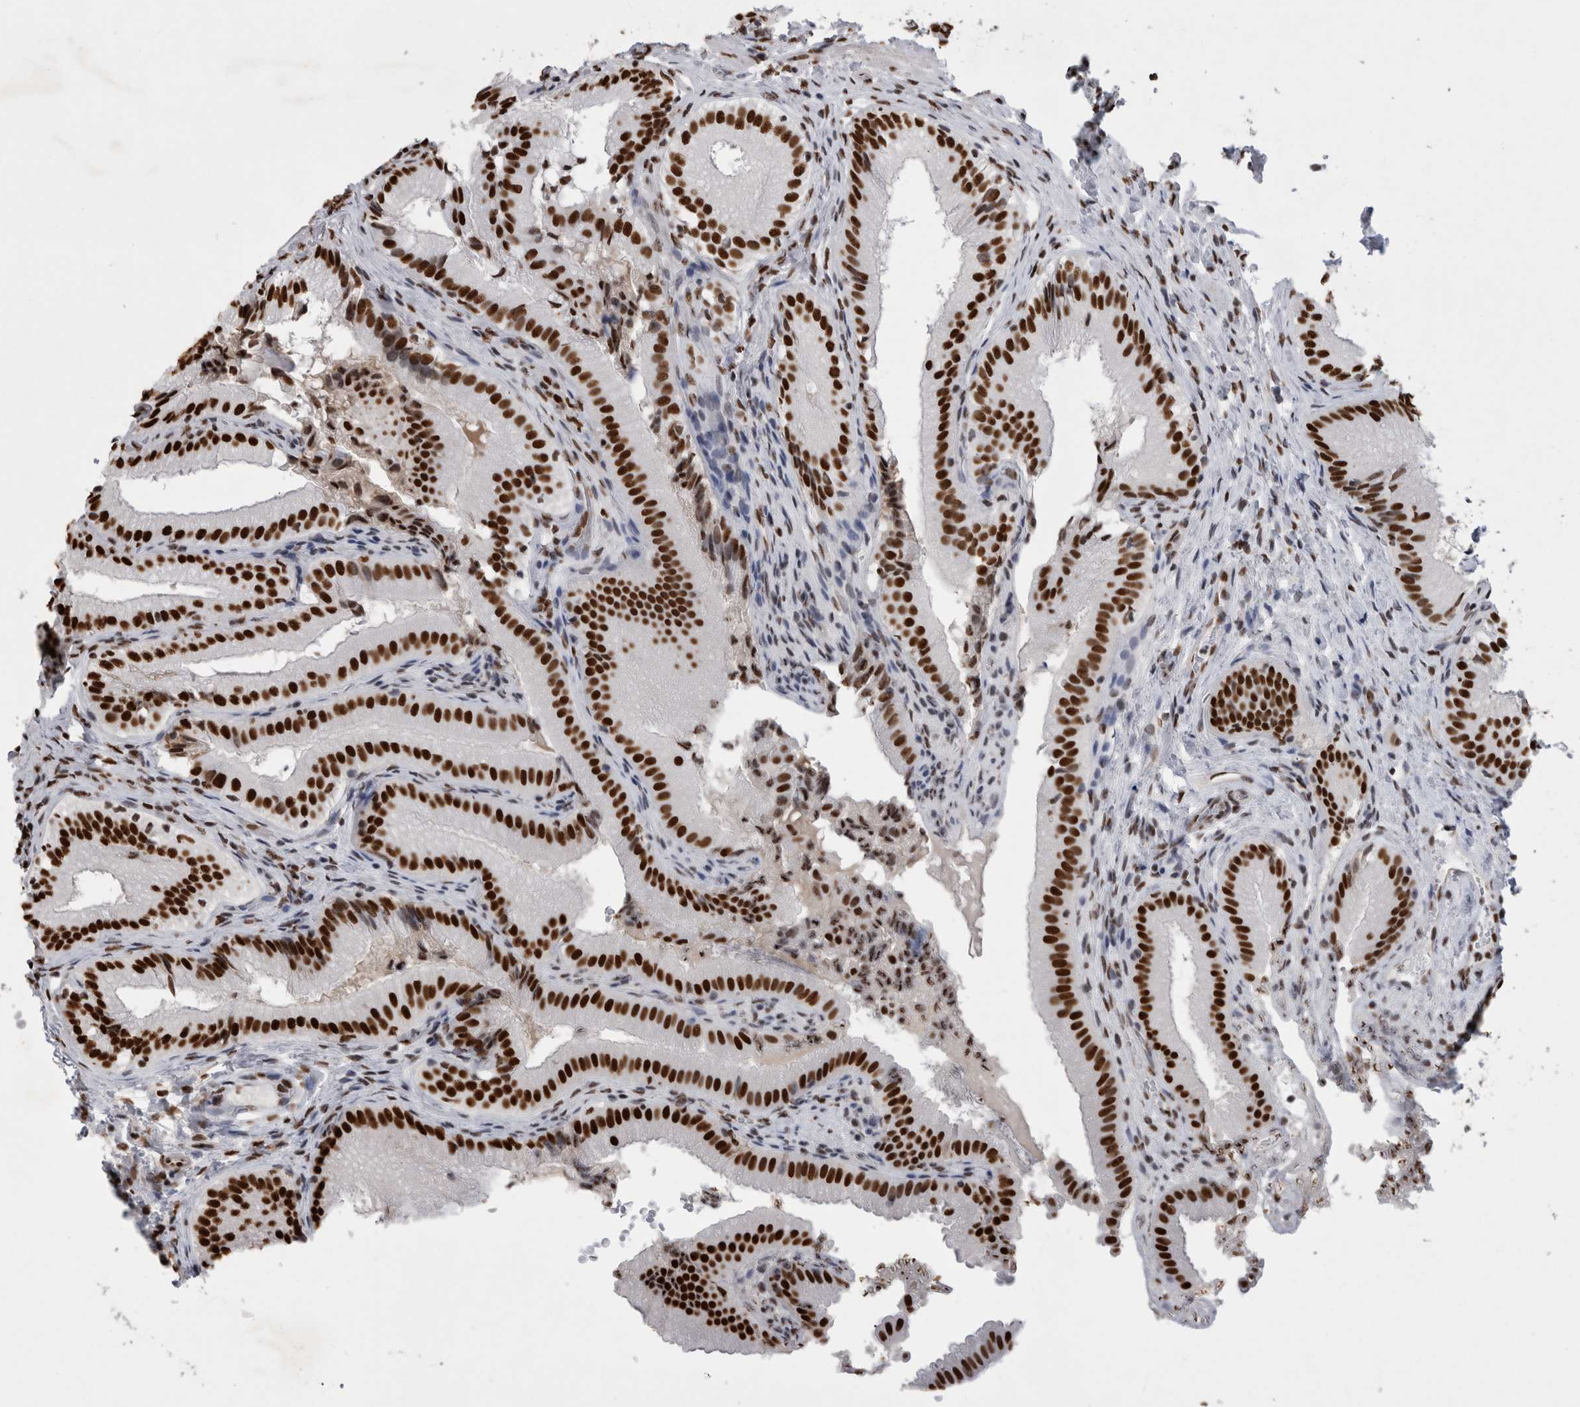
{"staining": {"intensity": "strong", "quantity": ">75%", "location": "nuclear"}, "tissue": "gallbladder", "cell_type": "Glandular cells", "image_type": "normal", "snomed": [{"axis": "morphology", "description": "Normal tissue, NOS"}, {"axis": "topography", "description": "Gallbladder"}], "caption": "Glandular cells reveal high levels of strong nuclear expression in approximately >75% of cells in normal human gallbladder. Immunohistochemistry (ihc) stains the protein in brown and the nuclei are stained blue.", "gene": "ALPK3", "patient": {"sex": "female", "age": 30}}